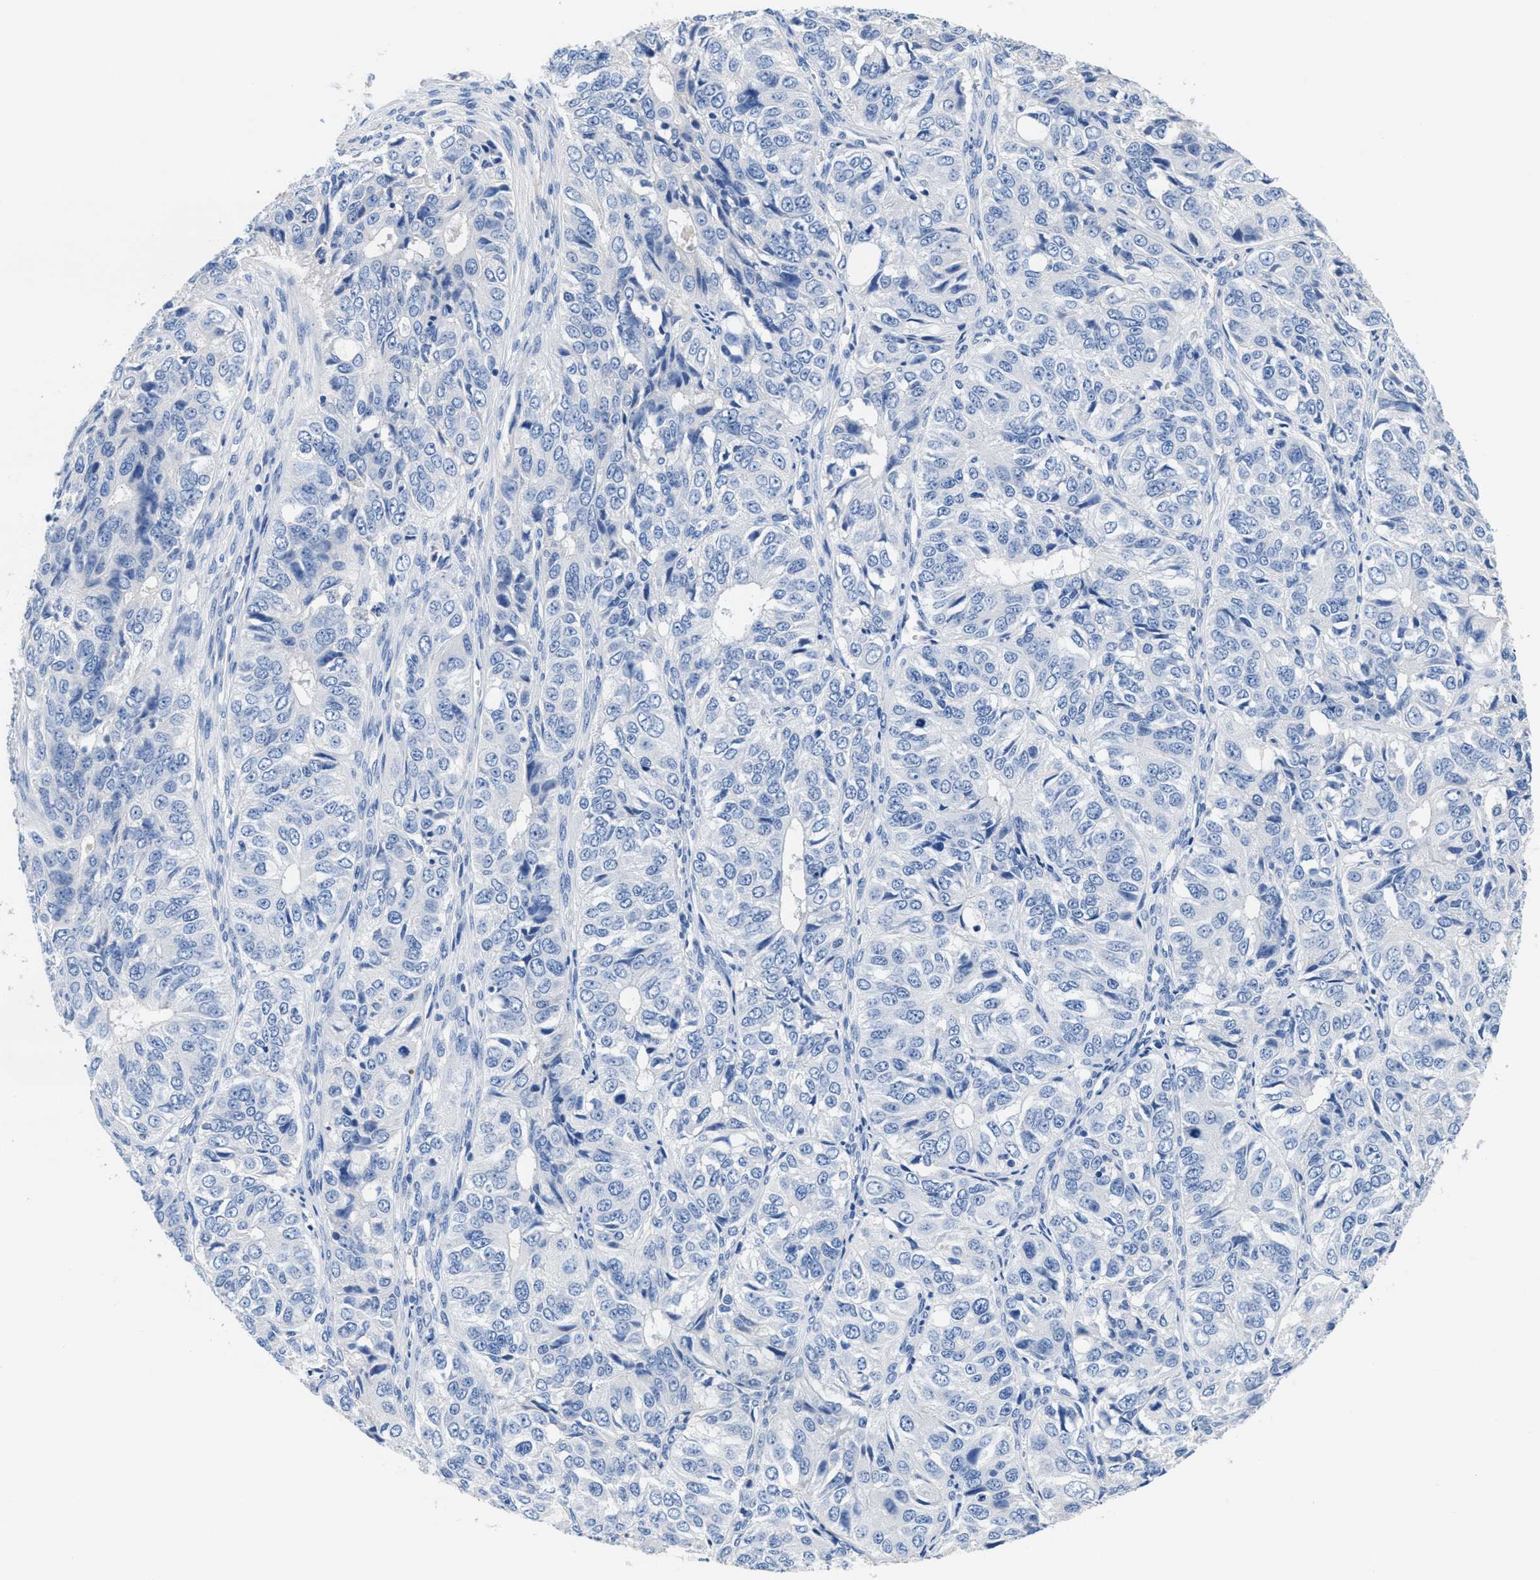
{"staining": {"intensity": "negative", "quantity": "none", "location": "none"}, "tissue": "ovarian cancer", "cell_type": "Tumor cells", "image_type": "cancer", "snomed": [{"axis": "morphology", "description": "Carcinoma, endometroid"}, {"axis": "topography", "description": "Ovary"}], "caption": "Tumor cells are negative for brown protein staining in endometroid carcinoma (ovarian).", "gene": "SLFN13", "patient": {"sex": "female", "age": 51}}